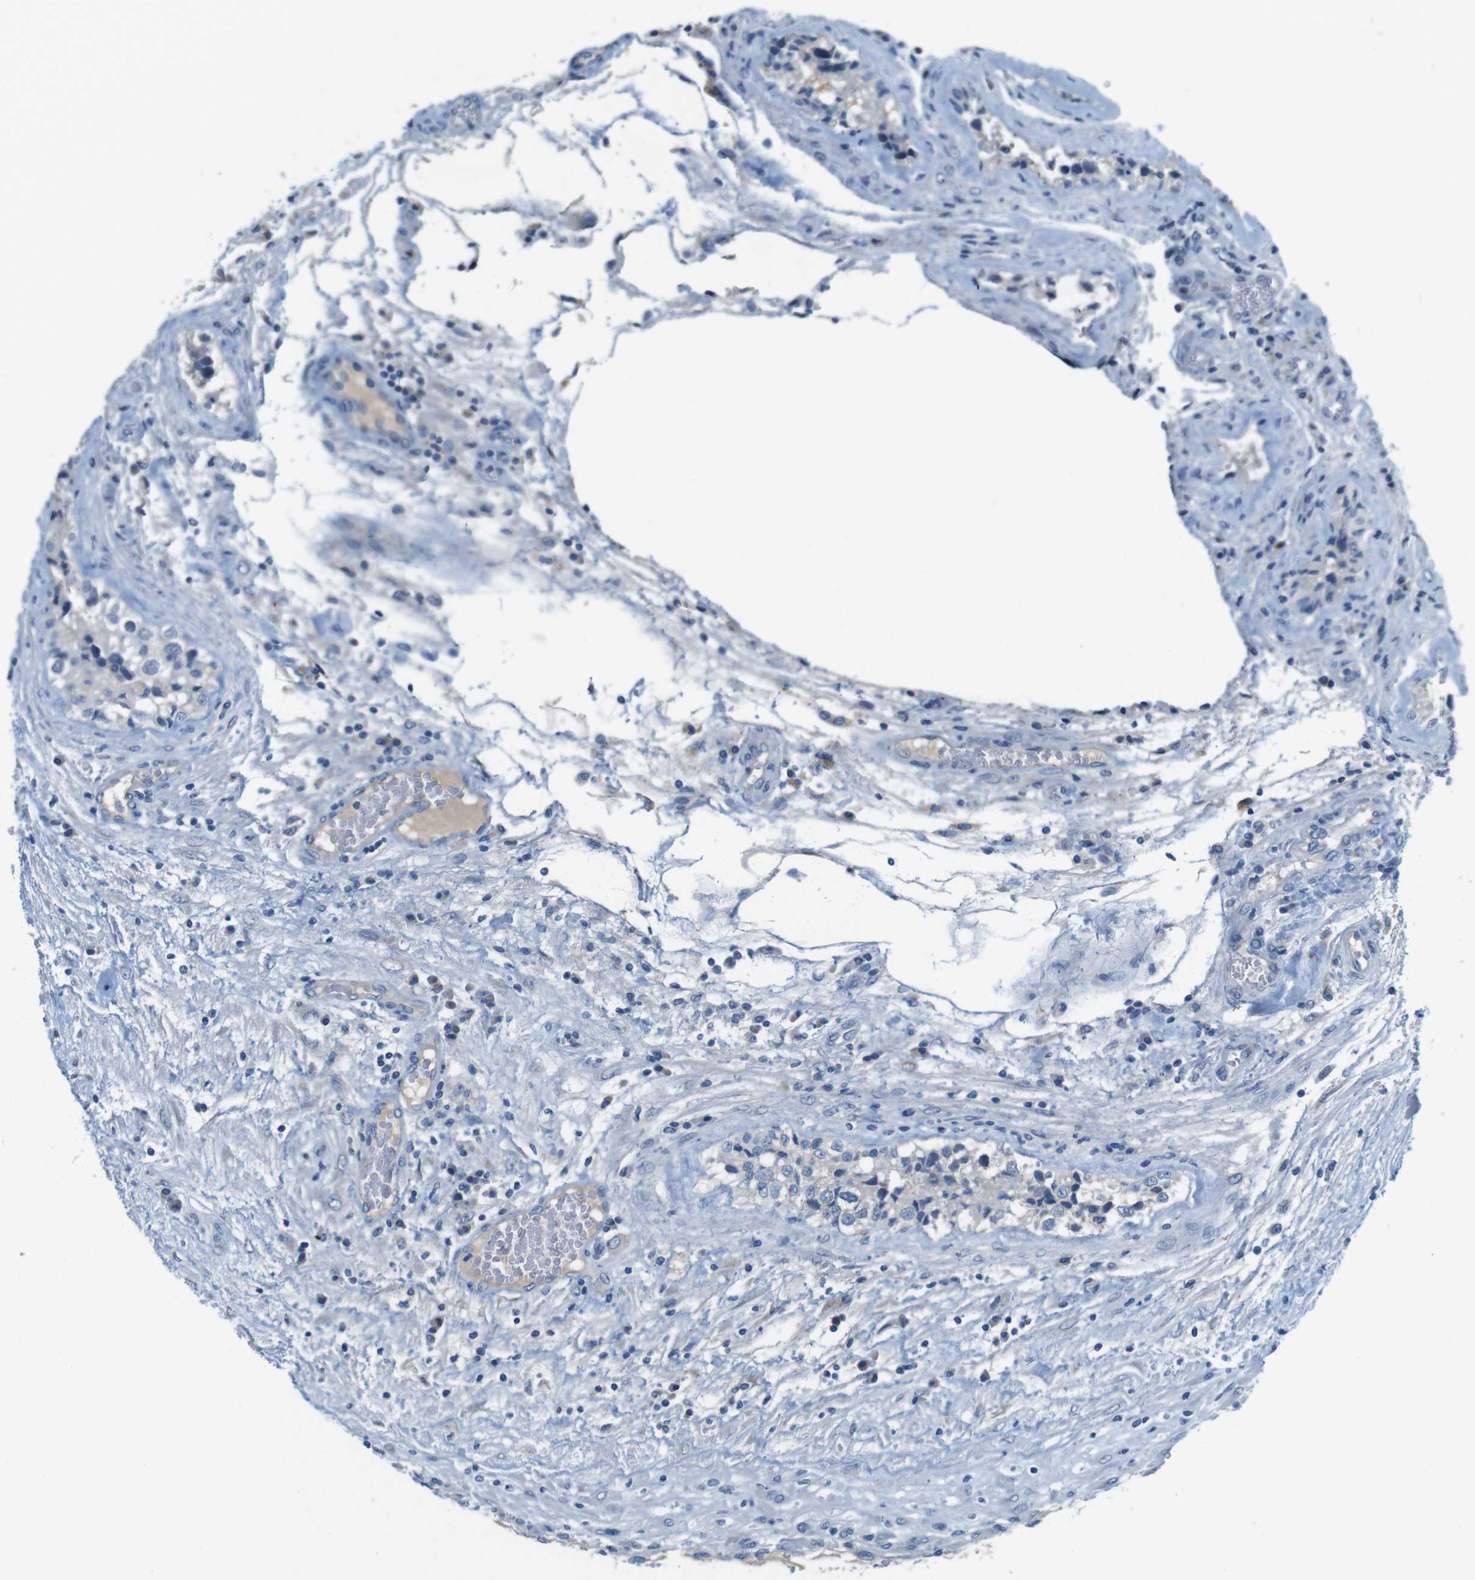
{"staining": {"intensity": "negative", "quantity": "none", "location": "none"}, "tissue": "testis cancer", "cell_type": "Tumor cells", "image_type": "cancer", "snomed": [{"axis": "morphology", "description": "Carcinoma, Embryonal, NOS"}, {"axis": "topography", "description": "Testis"}], "caption": "This is a micrograph of IHC staining of testis embryonal carcinoma, which shows no positivity in tumor cells.", "gene": "SLC35A3", "patient": {"sex": "male", "age": 36}}